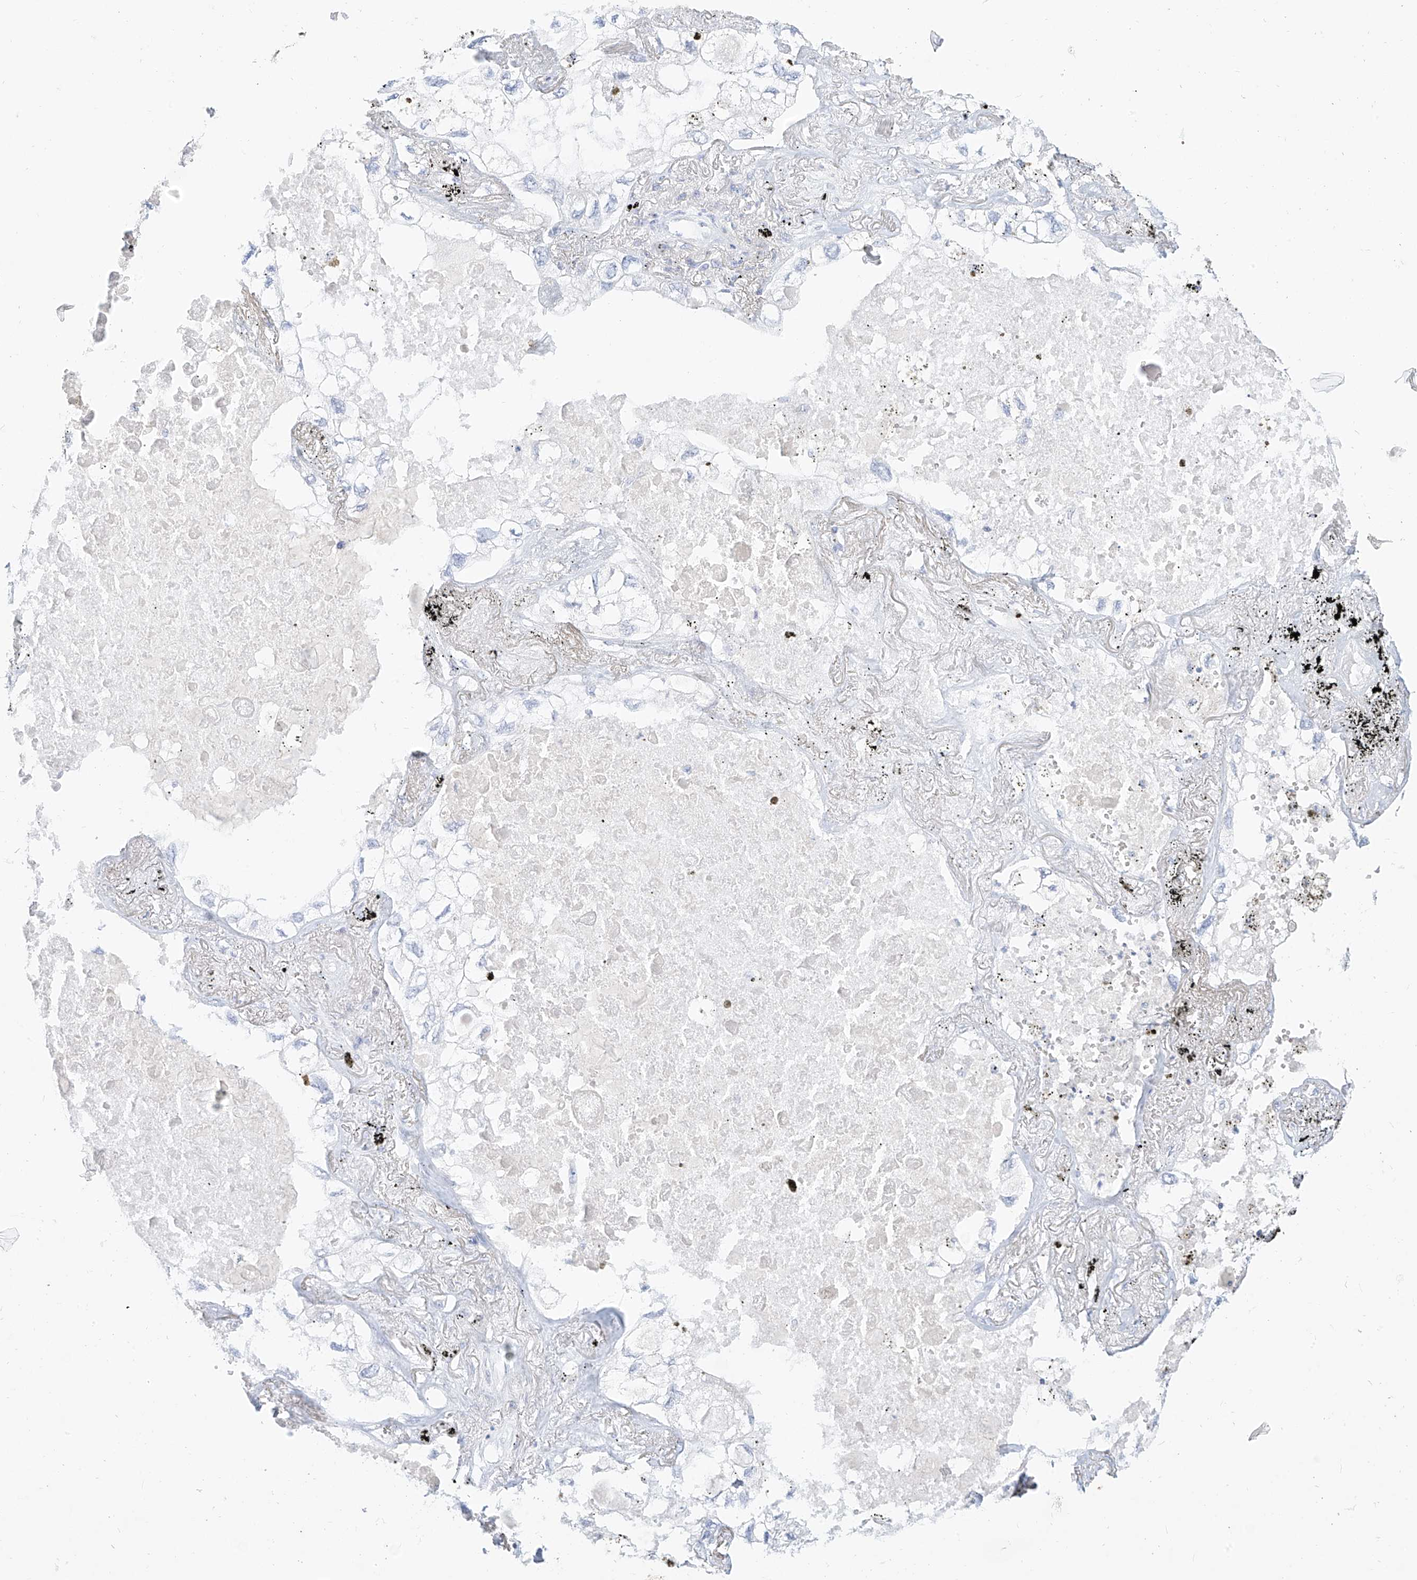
{"staining": {"intensity": "negative", "quantity": "none", "location": "none"}, "tissue": "lung cancer", "cell_type": "Tumor cells", "image_type": "cancer", "snomed": [{"axis": "morphology", "description": "Adenocarcinoma, NOS"}, {"axis": "topography", "description": "Lung"}], "caption": "The immunohistochemistry (IHC) micrograph has no significant positivity in tumor cells of lung cancer tissue. Nuclei are stained in blue.", "gene": "ST3GAL5", "patient": {"sex": "male", "age": 65}}